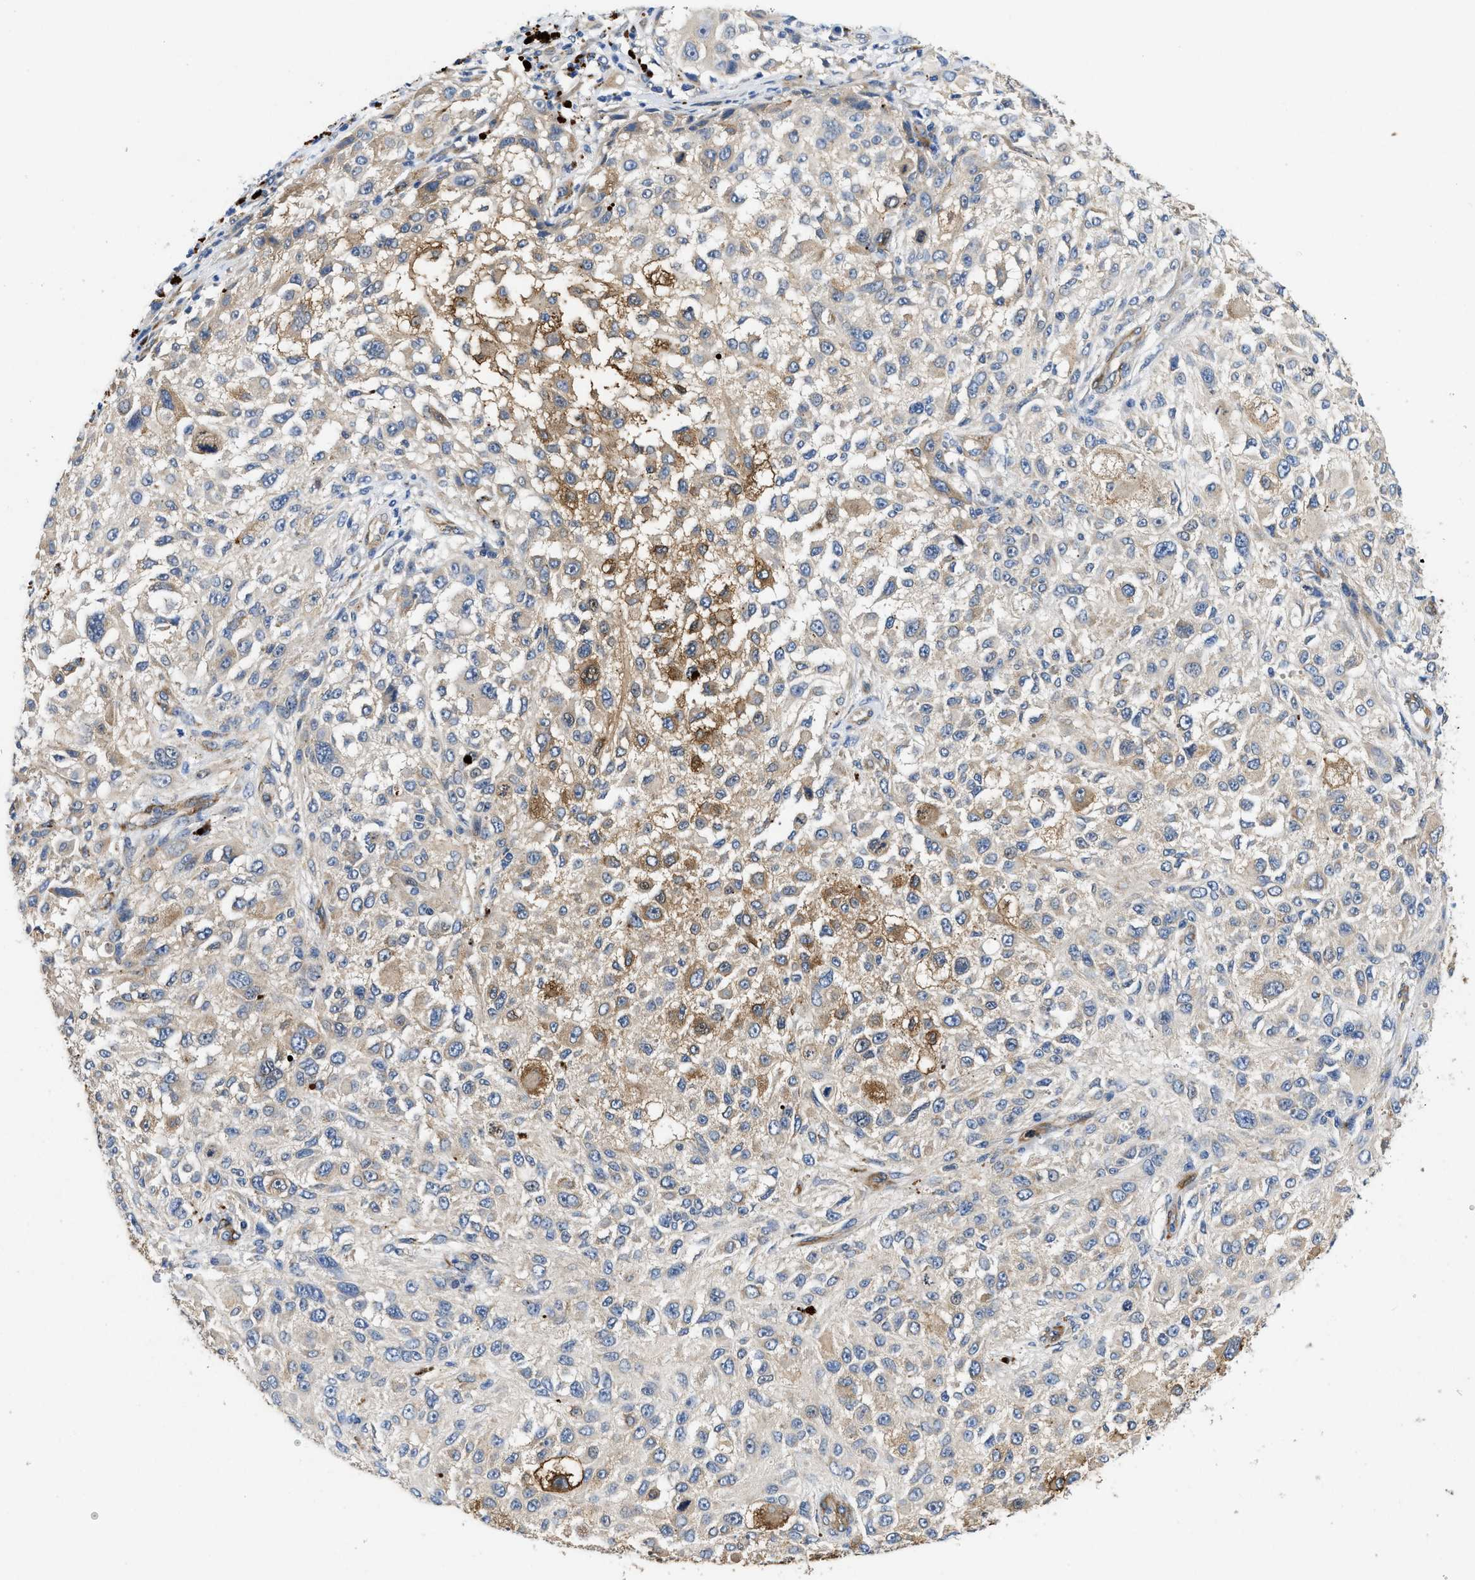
{"staining": {"intensity": "moderate", "quantity": "<25%", "location": "cytoplasmic/membranous"}, "tissue": "melanoma", "cell_type": "Tumor cells", "image_type": "cancer", "snomed": [{"axis": "morphology", "description": "Necrosis, NOS"}, {"axis": "morphology", "description": "Malignant melanoma, NOS"}, {"axis": "topography", "description": "Skin"}], "caption": "Protein analysis of melanoma tissue displays moderate cytoplasmic/membranous positivity in about <25% of tumor cells. Ihc stains the protein of interest in brown and the nuclei are stained blue.", "gene": "RAPH1", "patient": {"sex": "female", "age": 87}}